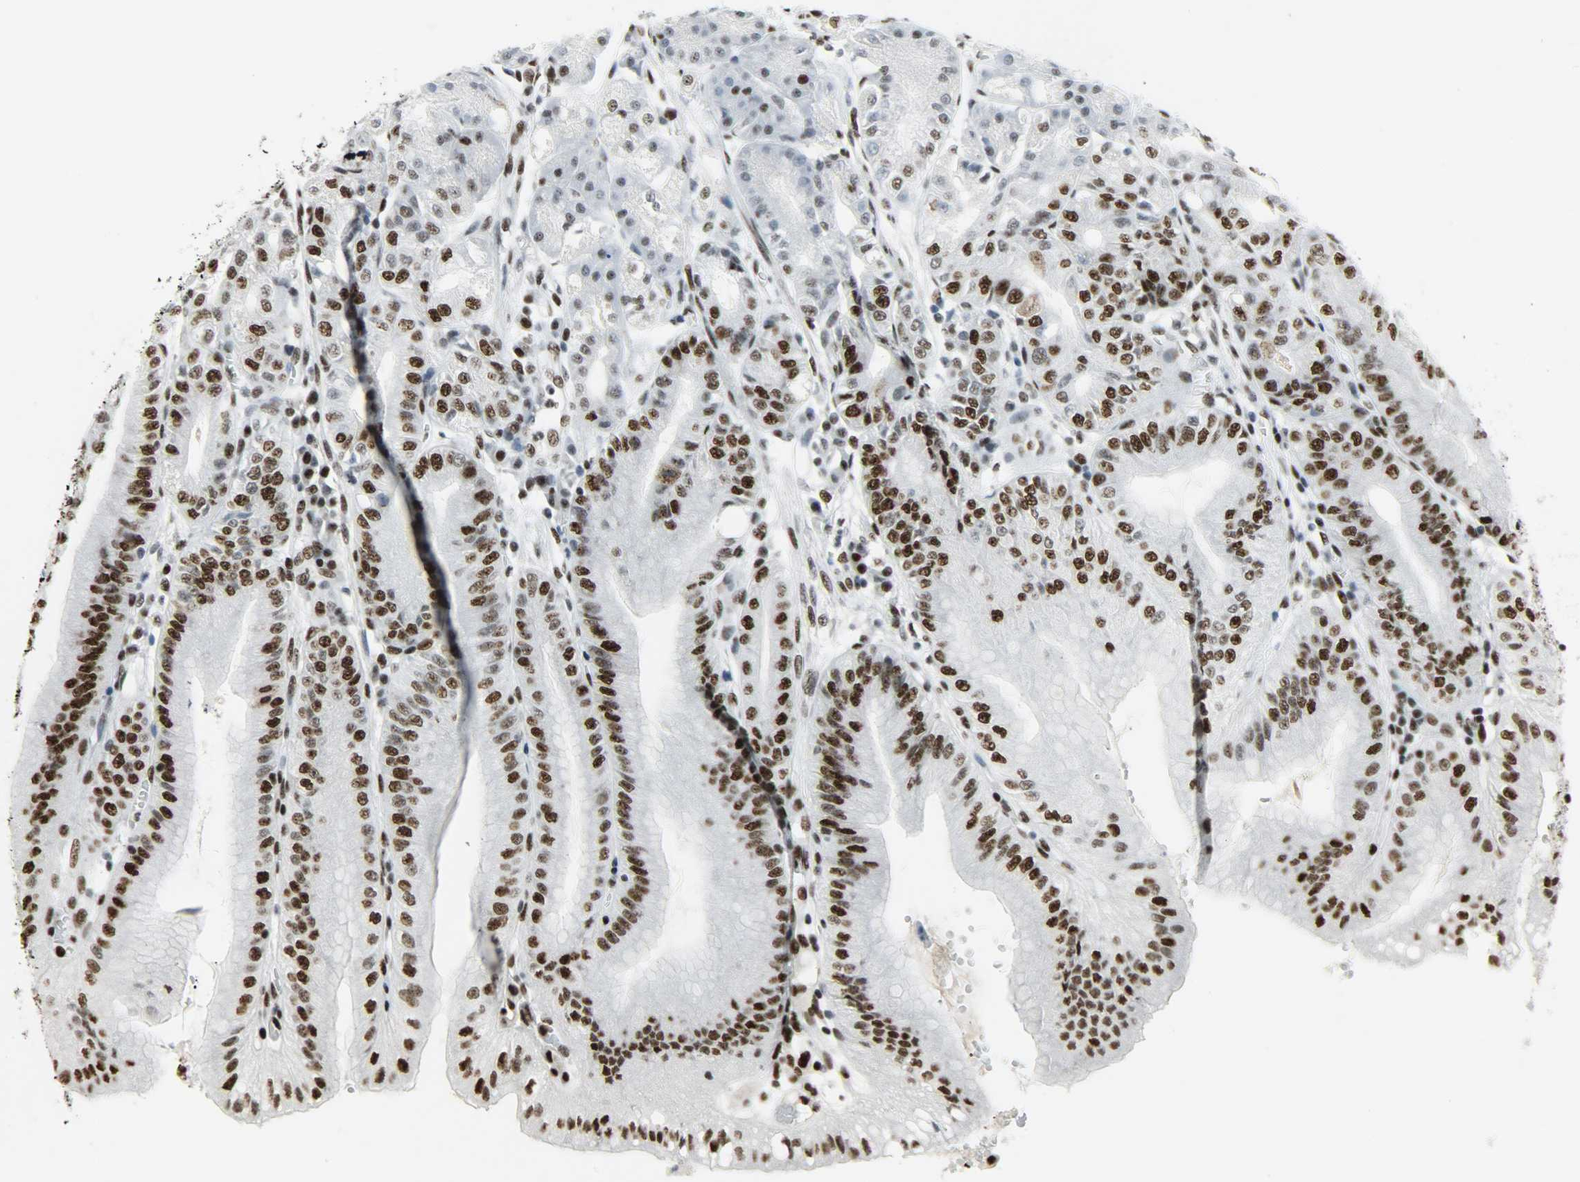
{"staining": {"intensity": "strong", "quantity": ">75%", "location": "nuclear"}, "tissue": "stomach", "cell_type": "Glandular cells", "image_type": "normal", "snomed": [{"axis": "morphology", "description": "Normal tissue, NOS"}, {"axis": "topography", "description": "Stomach, lower"}], "caption": "High-magnification brightfield microscopy of benign stomach stained with DAB (3,3'-diaminobenzidine) (brown) and counterstained with hematoxylin (blue). glandular cells exhibit strong nuclear expression is identified in about>75% of cells. The staining was performed using DAB, with brown indicating positive protein expression. Nuclei are stained blue with hematoxylin.", "gene": "SNRPA", "patient": {"sex": "male", "age": 71}}